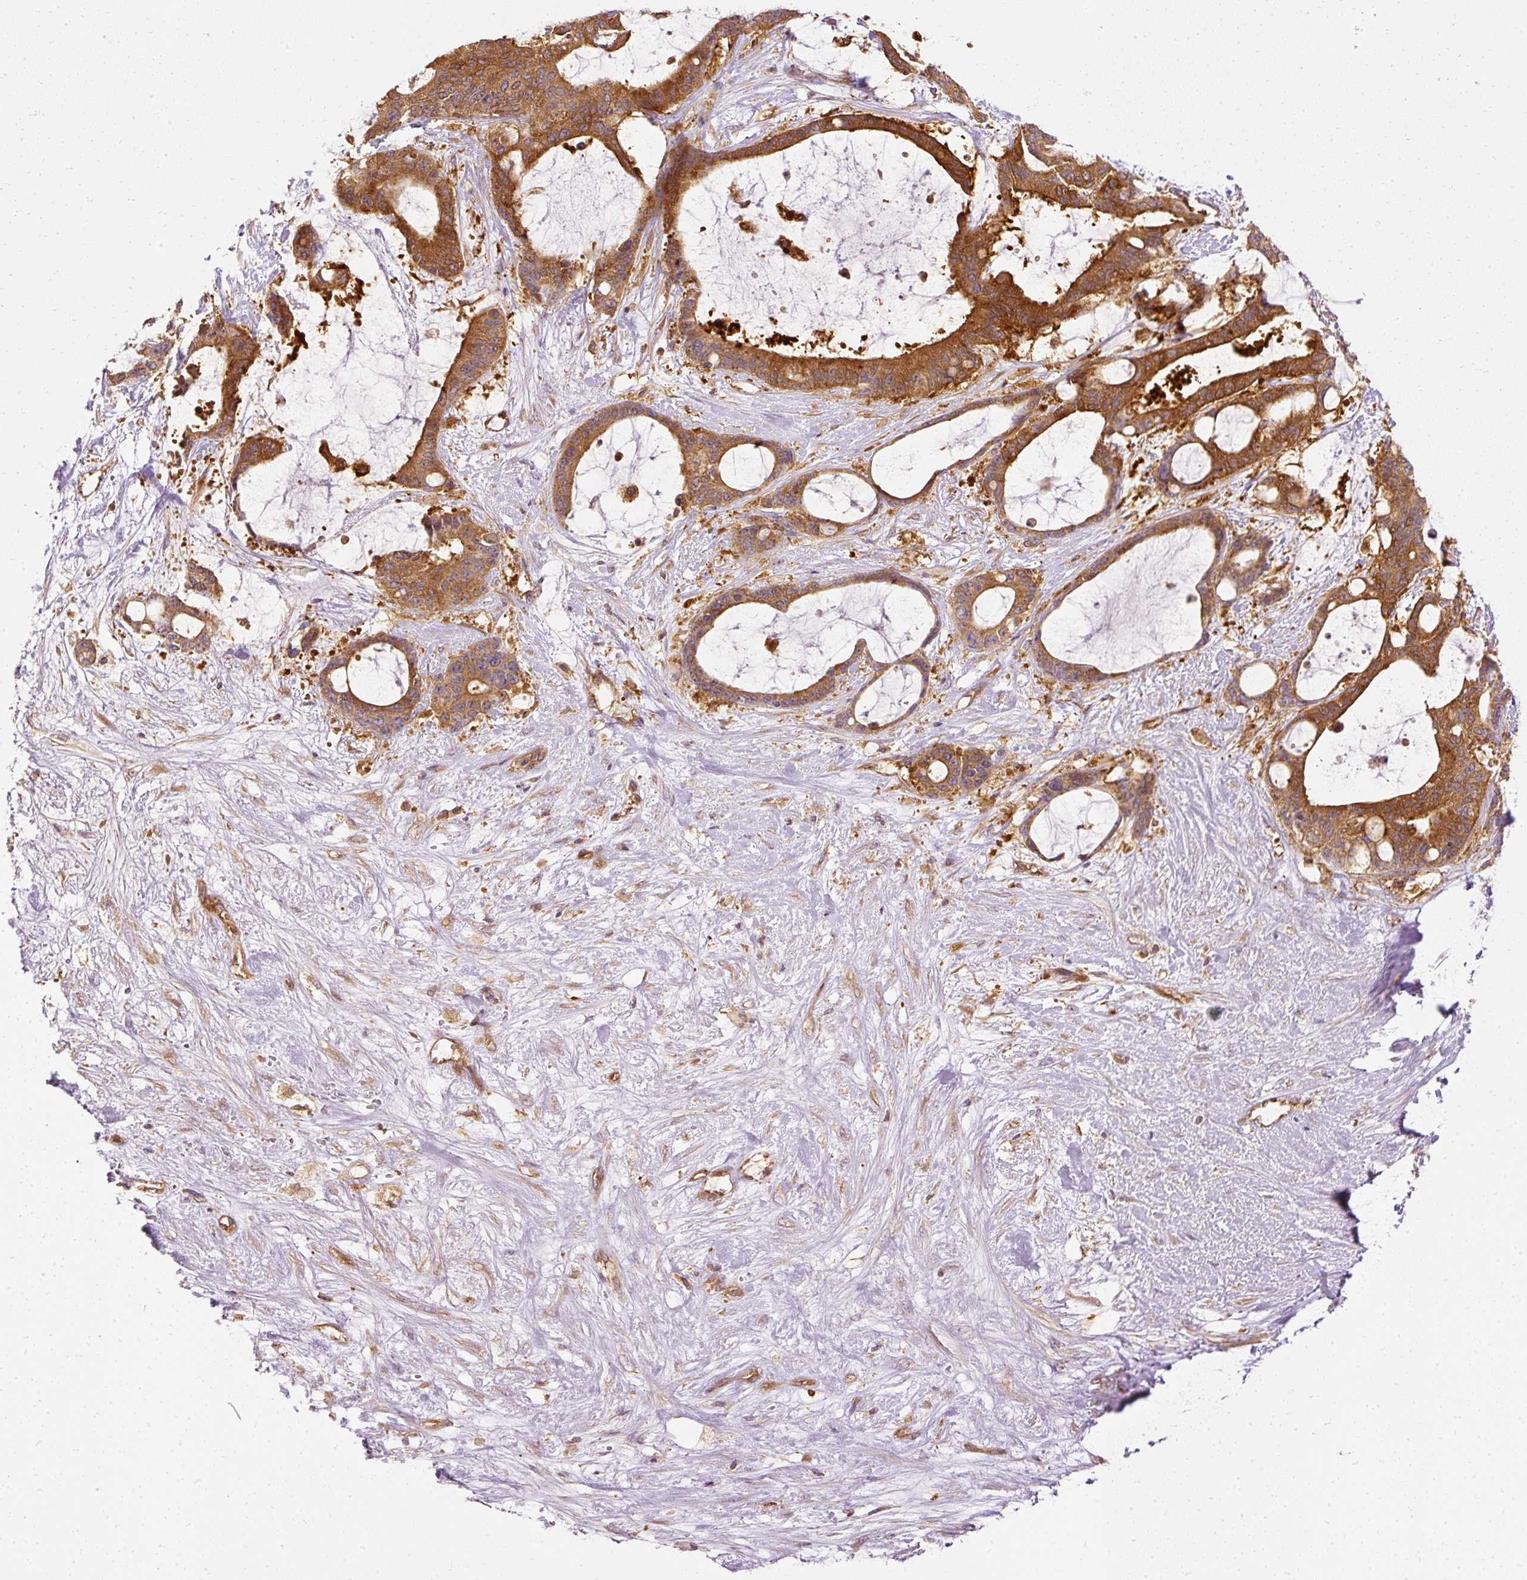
{"staining": {"intensity": "strong", "quantity": ">75%", "location": "cytoplasmic/membranous"}, "tissue": "liver cancer", "cell_type": "Tumor cells", "image_type": "cancer", "snomed": [{"axis": "morphology", "description": "Normal tissue, NOS"}, {"axis": "morphology", "description": "Cholangiocarcinoma"}, {"axis": "topography", "description": "Liver"}, {"axis": "topography", "description": "Peripheral nerve tissue"}], "caption": "Immunohistochemistry of cholangiocarcinoma (liver) shows high levels of strong cytoplasmic/membranous expression in about >75% of tumor cells. (Brightfield microscopy of DAB IHC at high magnification).", "gene": "ARMH3", "patient": {"sex": "female", "age": 73}}